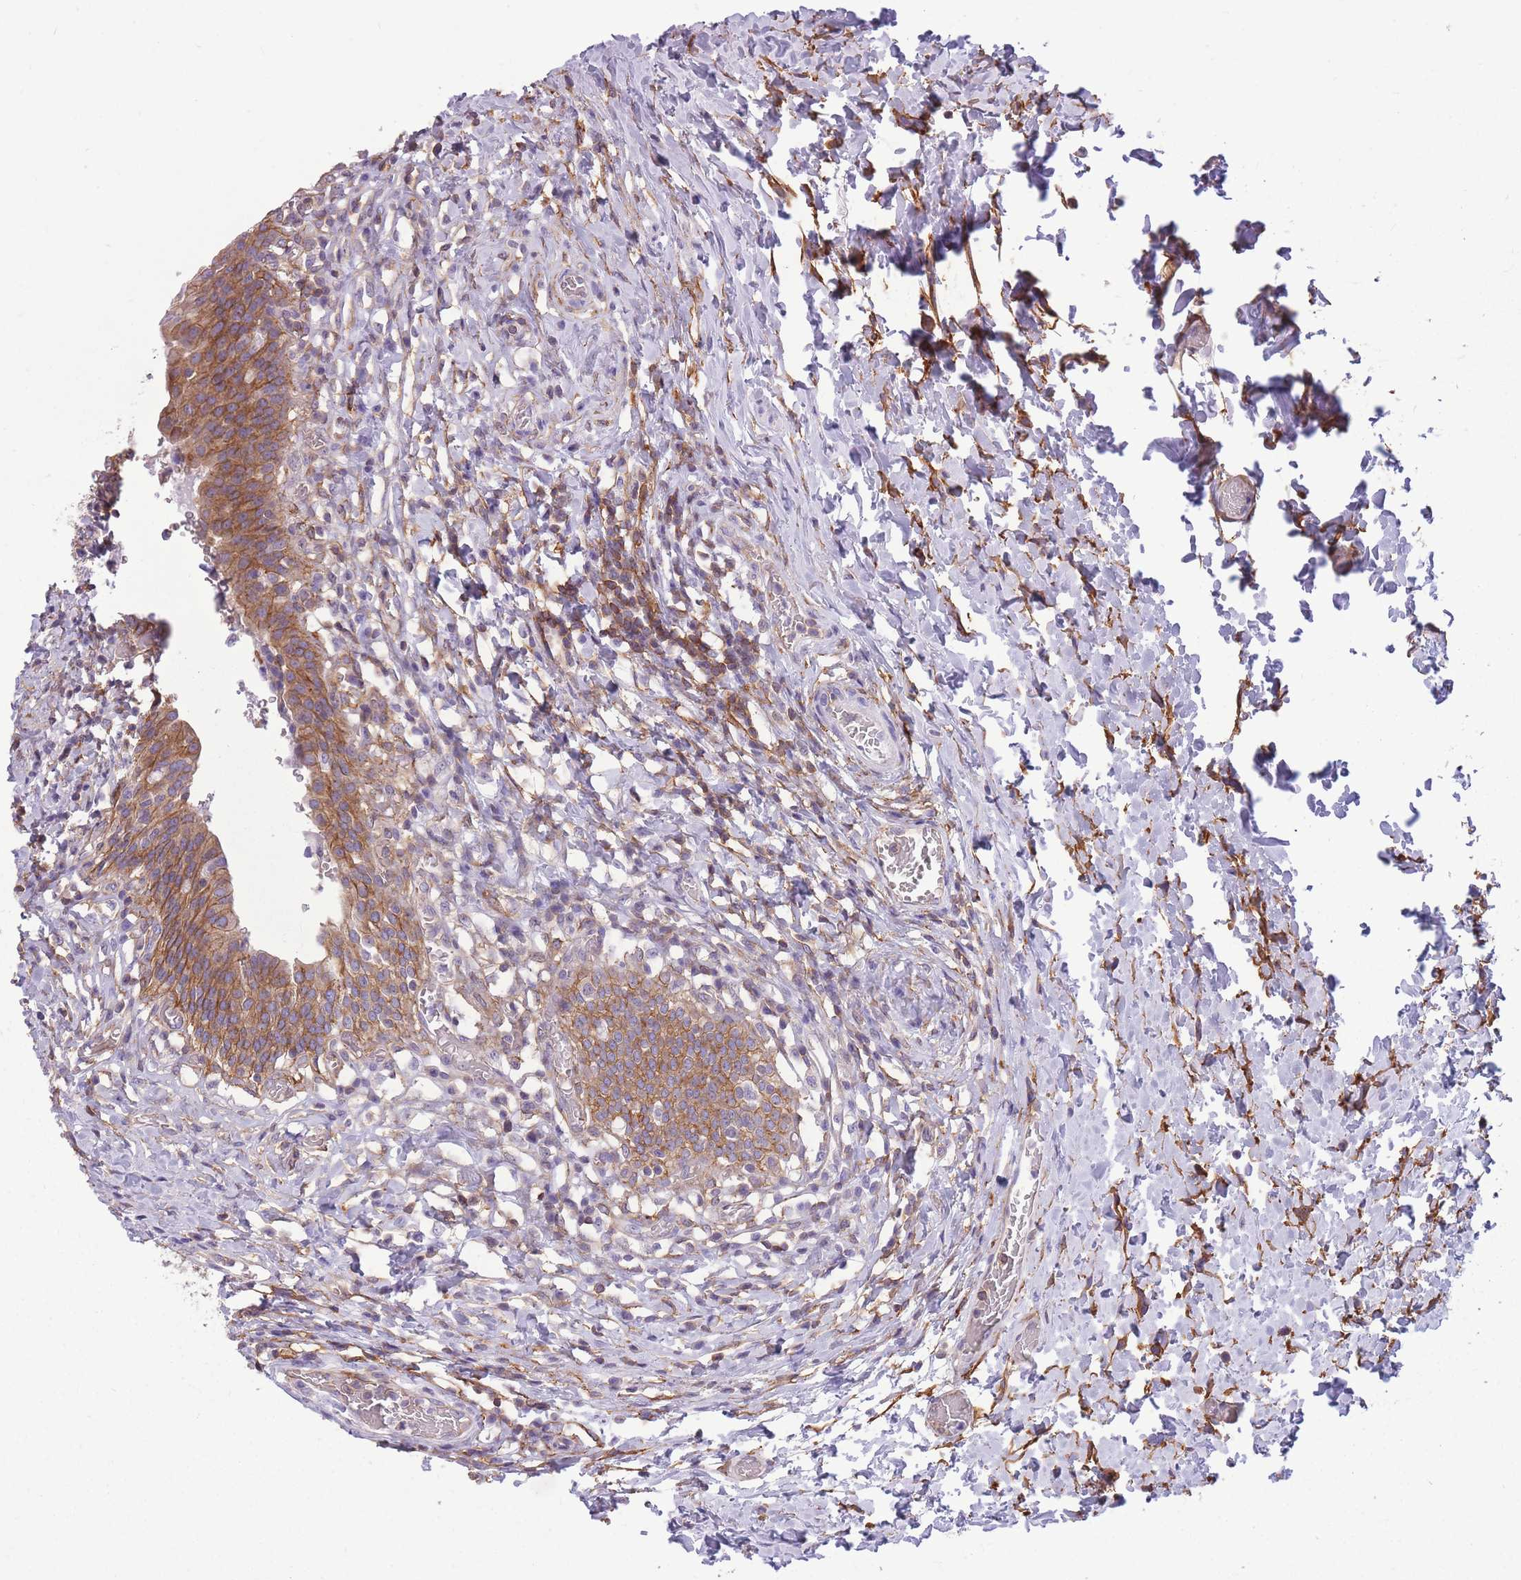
{"staining": {"intensity": "moderate", "quantity": ">75%", "location": "cytoplasmic/membranous"}, "tissue": "urinary bladder", "cell_type": "Urothelial cells", "image_type": "normal", "snomed": [{"axis": "morphology", "description": "Normal tissue, NOS"}, {"axis": "morphology", "description": "Inflammation, NOS"}, {"axis": "topography", "description": "Urinary bladder"}], "caption": "This photomicrograph reveals immunohistochemistry staining of unremarkable urinary bladder, with medium moderate cytoplasmic/membranous staining in approximately >75% of urothelial cells.", "gene": "ADD1", "patient": {"sex": "male", "age": 64}}